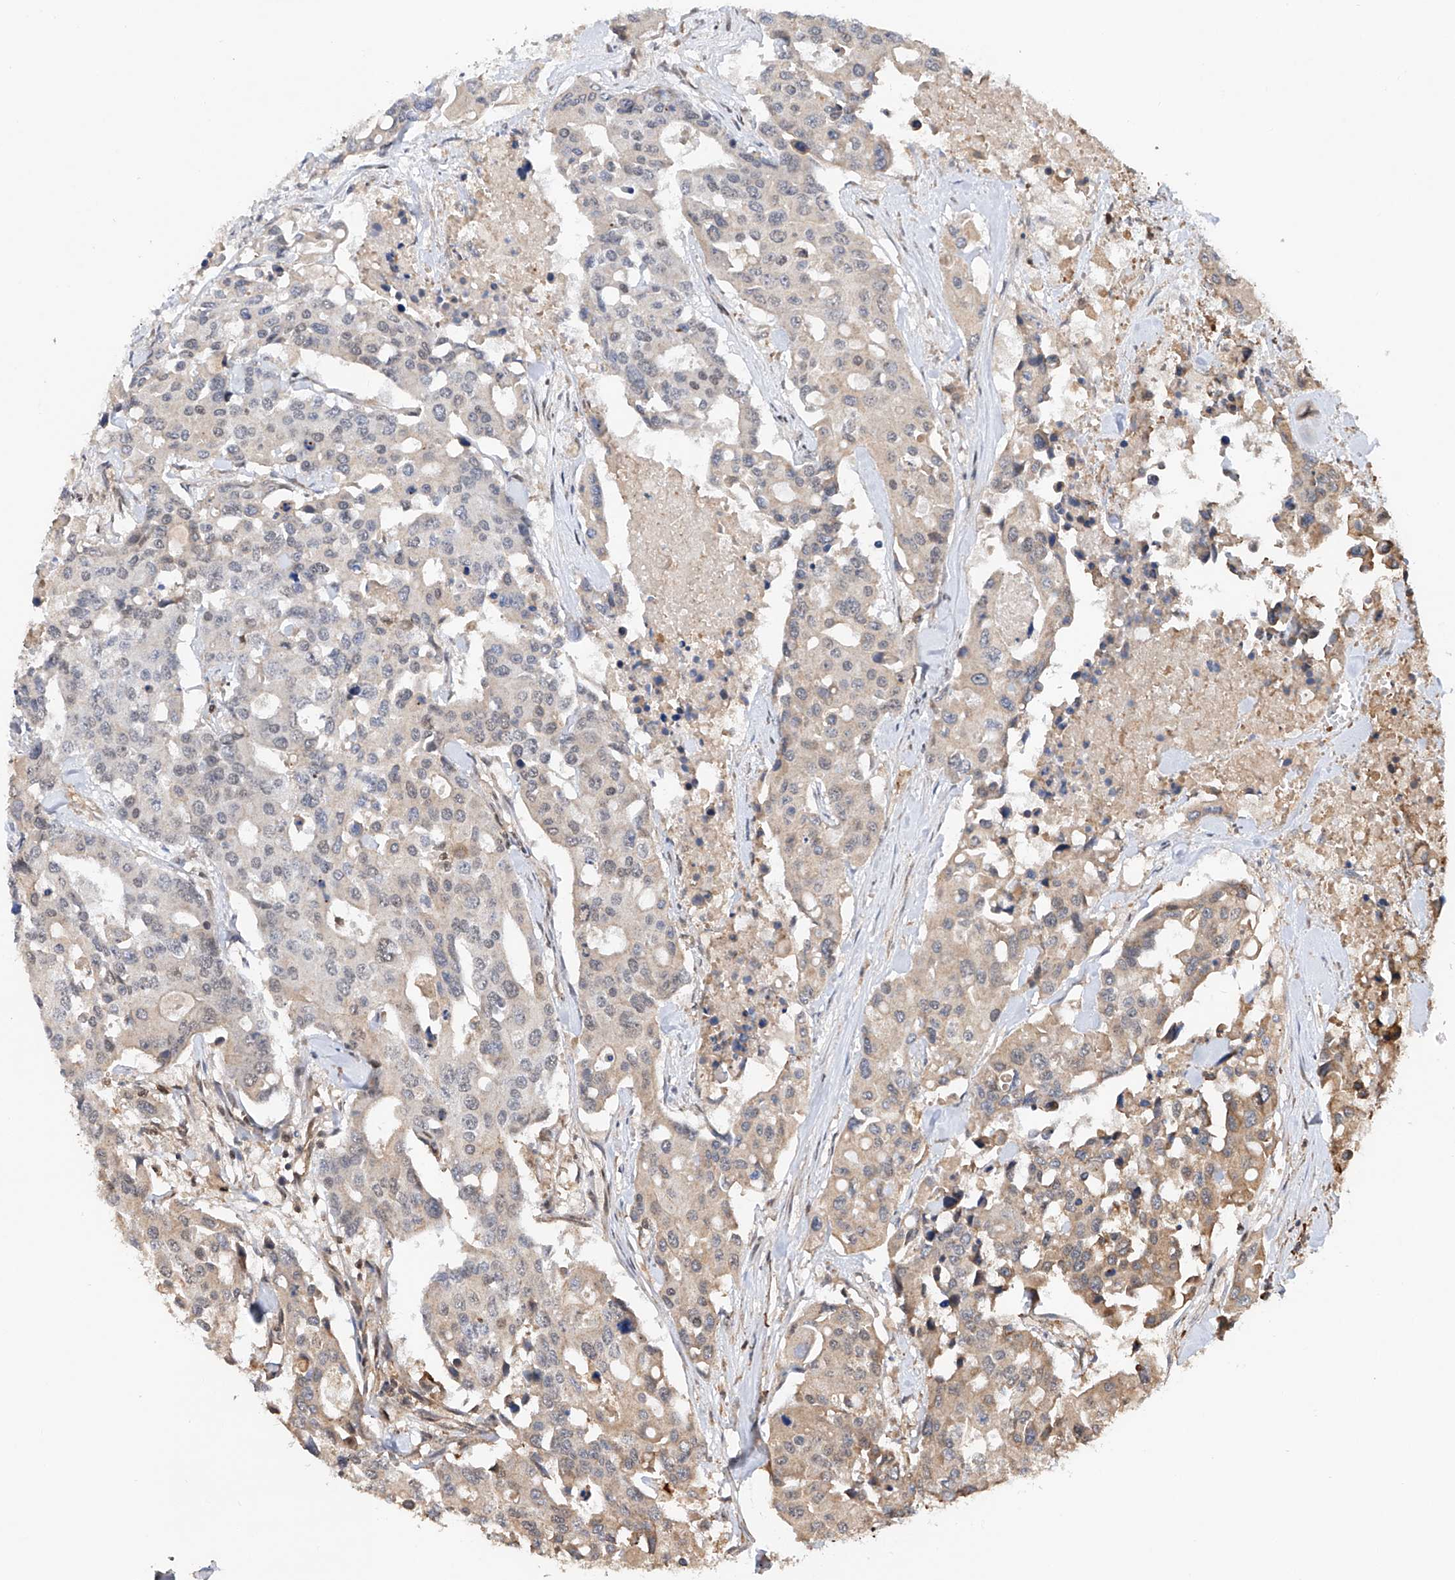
{"staining": {"intensity": "weak", "quantity": "<25%", "location": "cytoplasmic/membranous"}, "tissue": "colorectal cancer", "cell_type": "Tumor cells", "image_type": "cancer", "snomed": [{"axis": "morphology", "description": "Adenocarcinoma, NOS"}, {"axis": "topography", "description": "Colon"}], "caption": "The immunohistochemistry image has no significant staining in tumor cells of colorectal cancer (adenocarcinoma) tissue.", "gene": "RILPL2", "patient": {"sex": "male", "age": 77}}